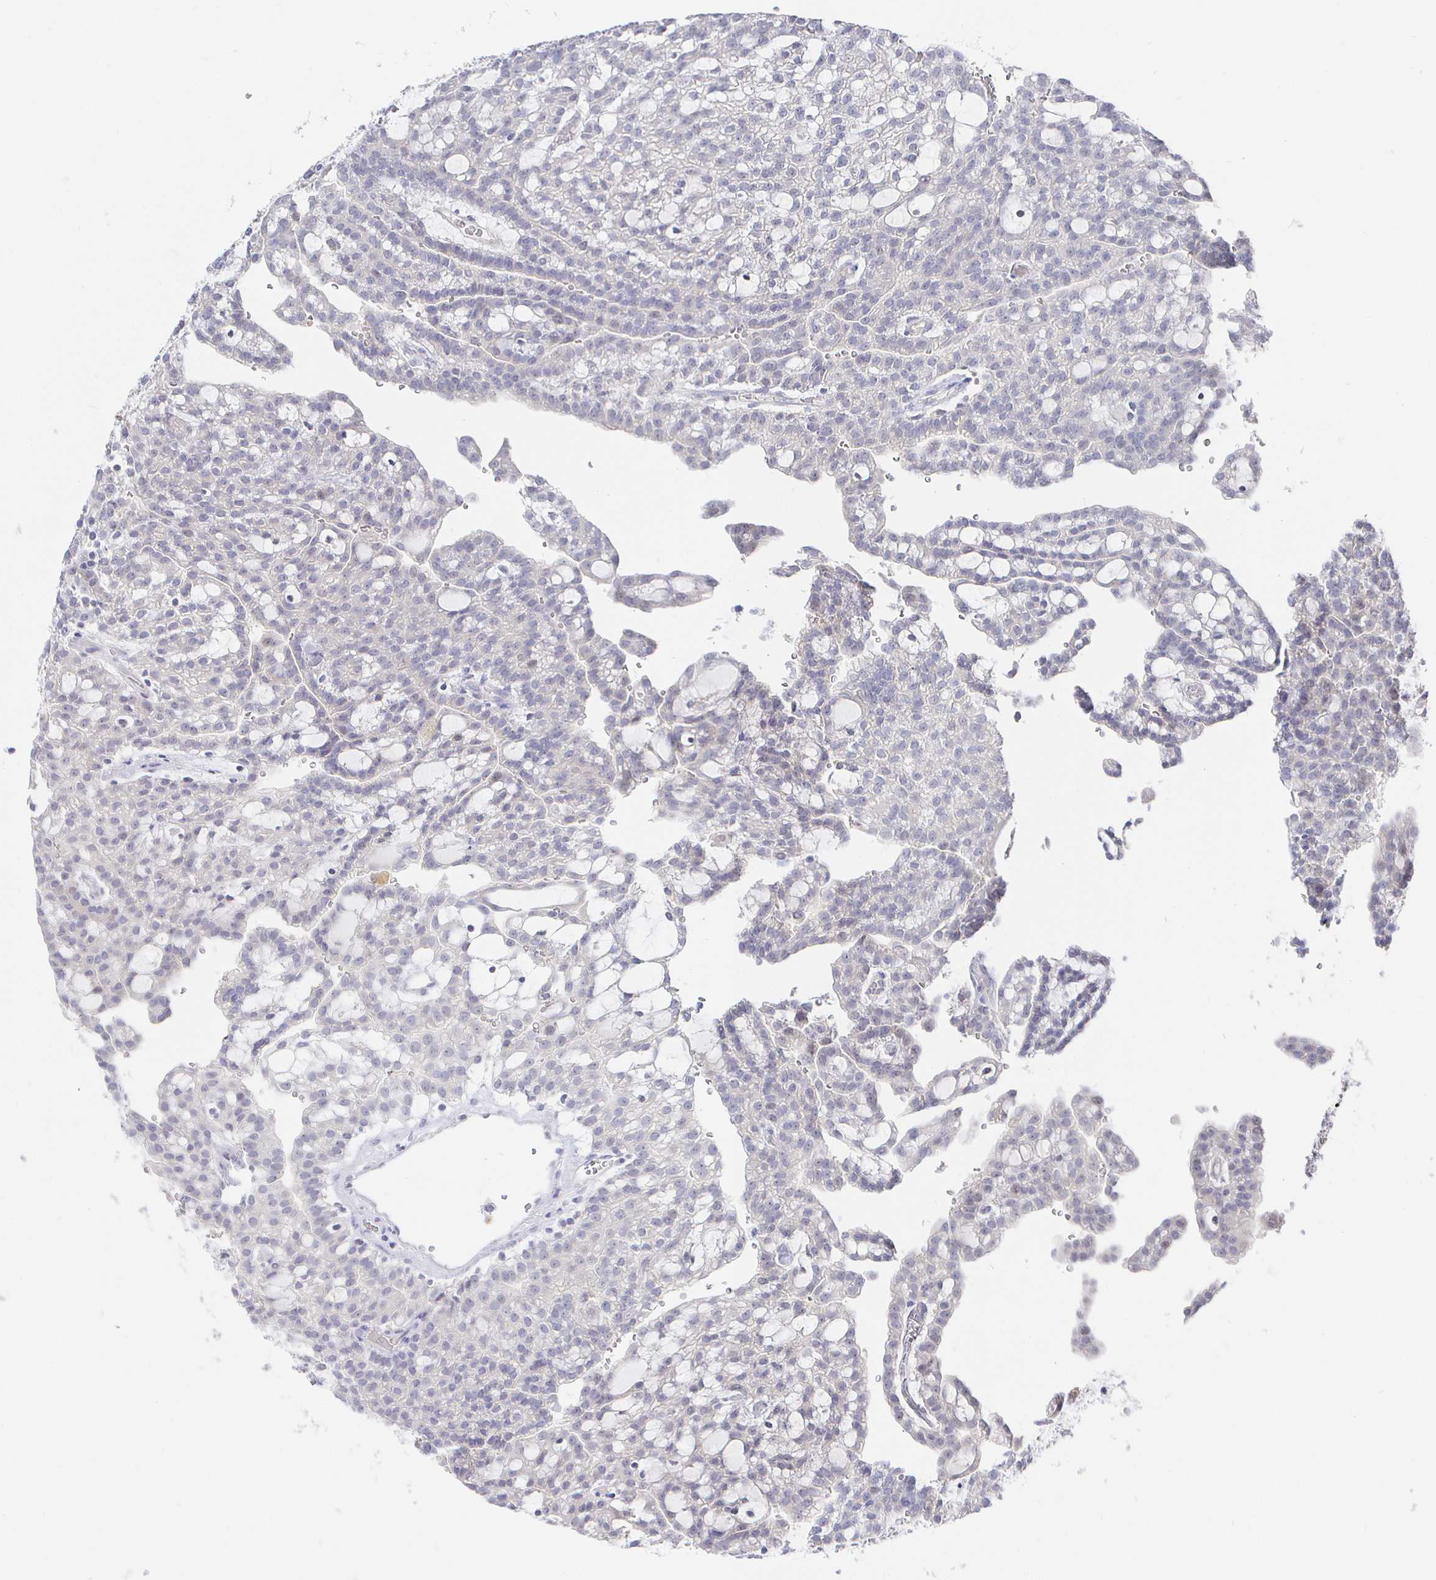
{"staining": {"intensity": "negative", "quantity": "none", "location": "none"}, "tissue": "renal cancer", "cell_type": "Tumor cells", "image_type": "cancer", "snomed": [{"axis": "morphology", "description": "Adenocarcinoma, NOS"}, {"axis": "topography", "description": "Kidney"}], "caption": "This is an immunohistochemistry micrograph of renal cancer (adenocarcinoma). There is no staining in tumor cells.", "gene": "LRRC23", "patient": {"sex": "male", "age": 63}}